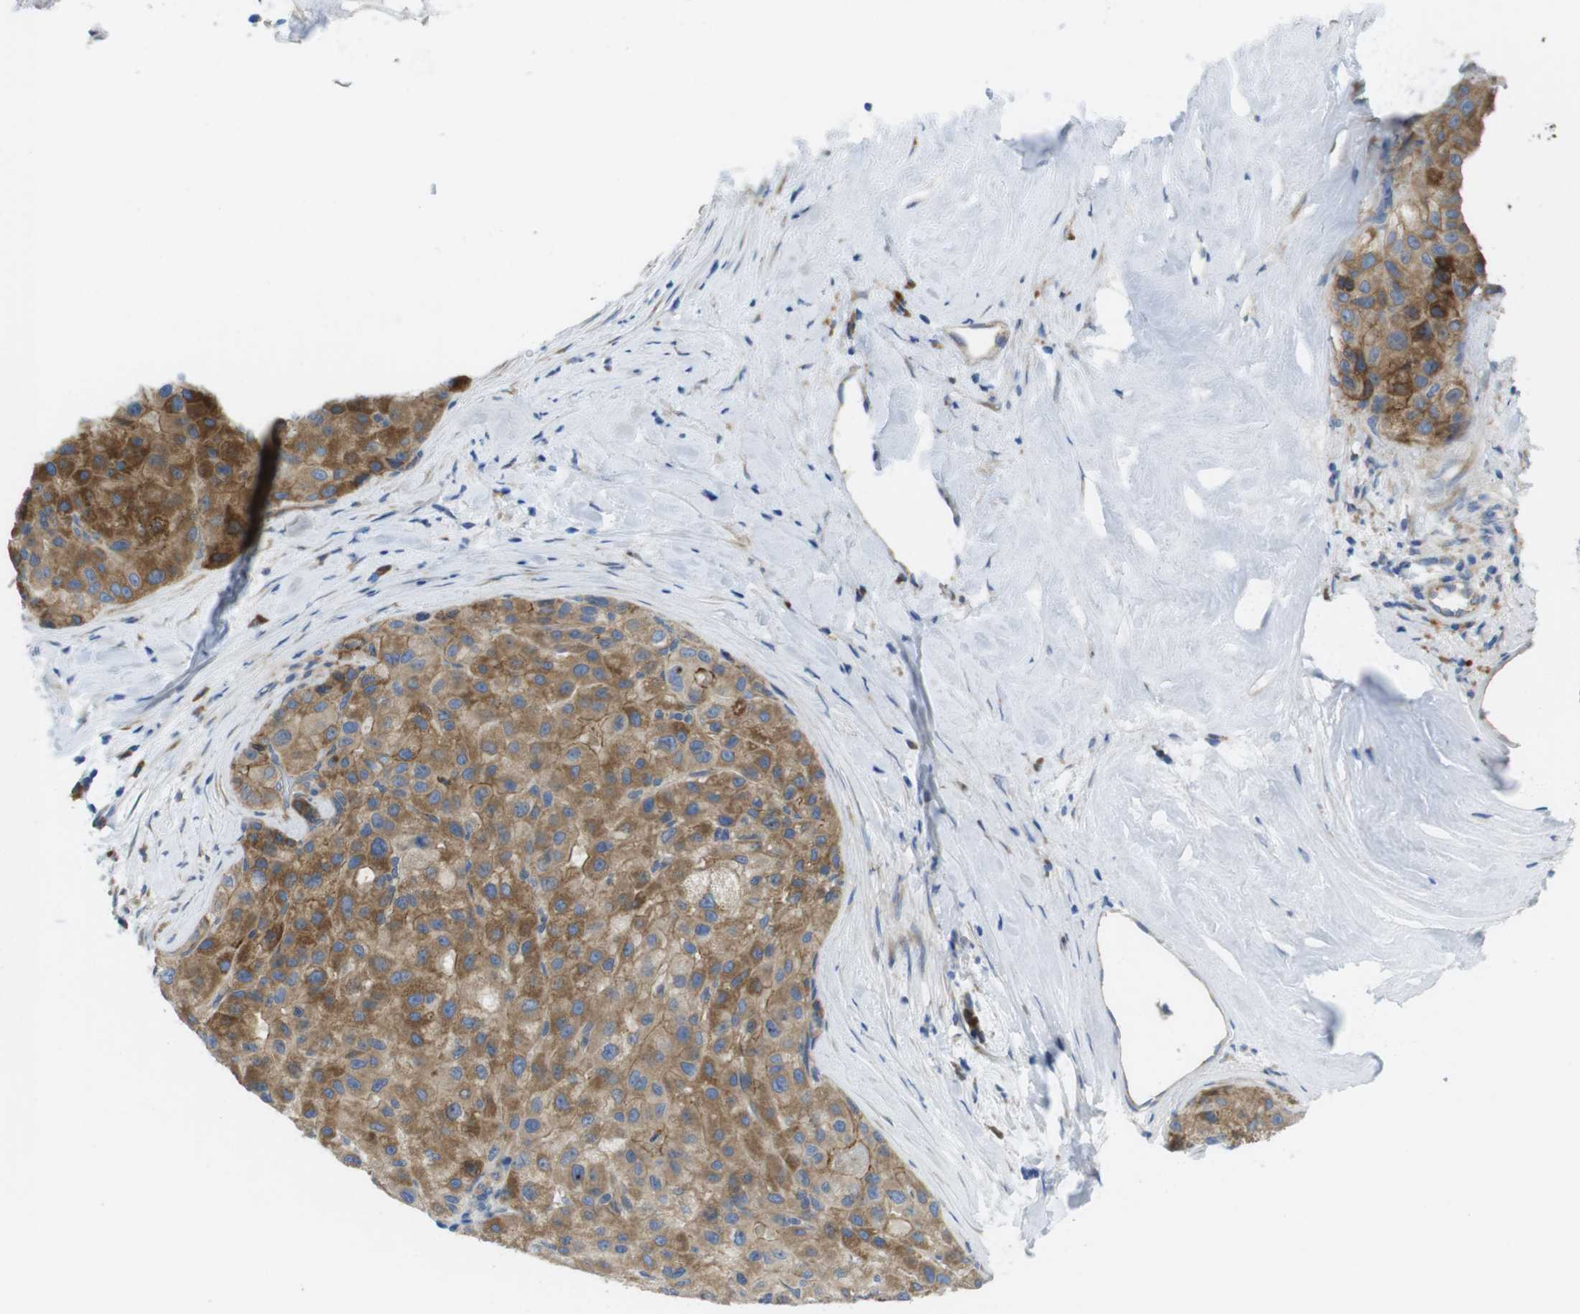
{"staining": {"intensity": "moderate", "quantity": ">75%", "location": "cytoplasmic/membranous"}, "tissue": "liver cancer", "cell_type": "Tumor cells", "image_type": "cancer", "snomed": [{"axis": "morphology", "description": "Carcinoma, Hepatocellular, NOS"}, {"axis": "topography", "description": "Liver"}], "caption": "A high-resolution histopathology image shows immunohistochemistry staining of liver cancer, which displays moderate cytoplasmic/membranous staining in approximately >75% of tumor cells.", "gene": "TMEM234", "patient": {"sex": "male", "age": 80}}